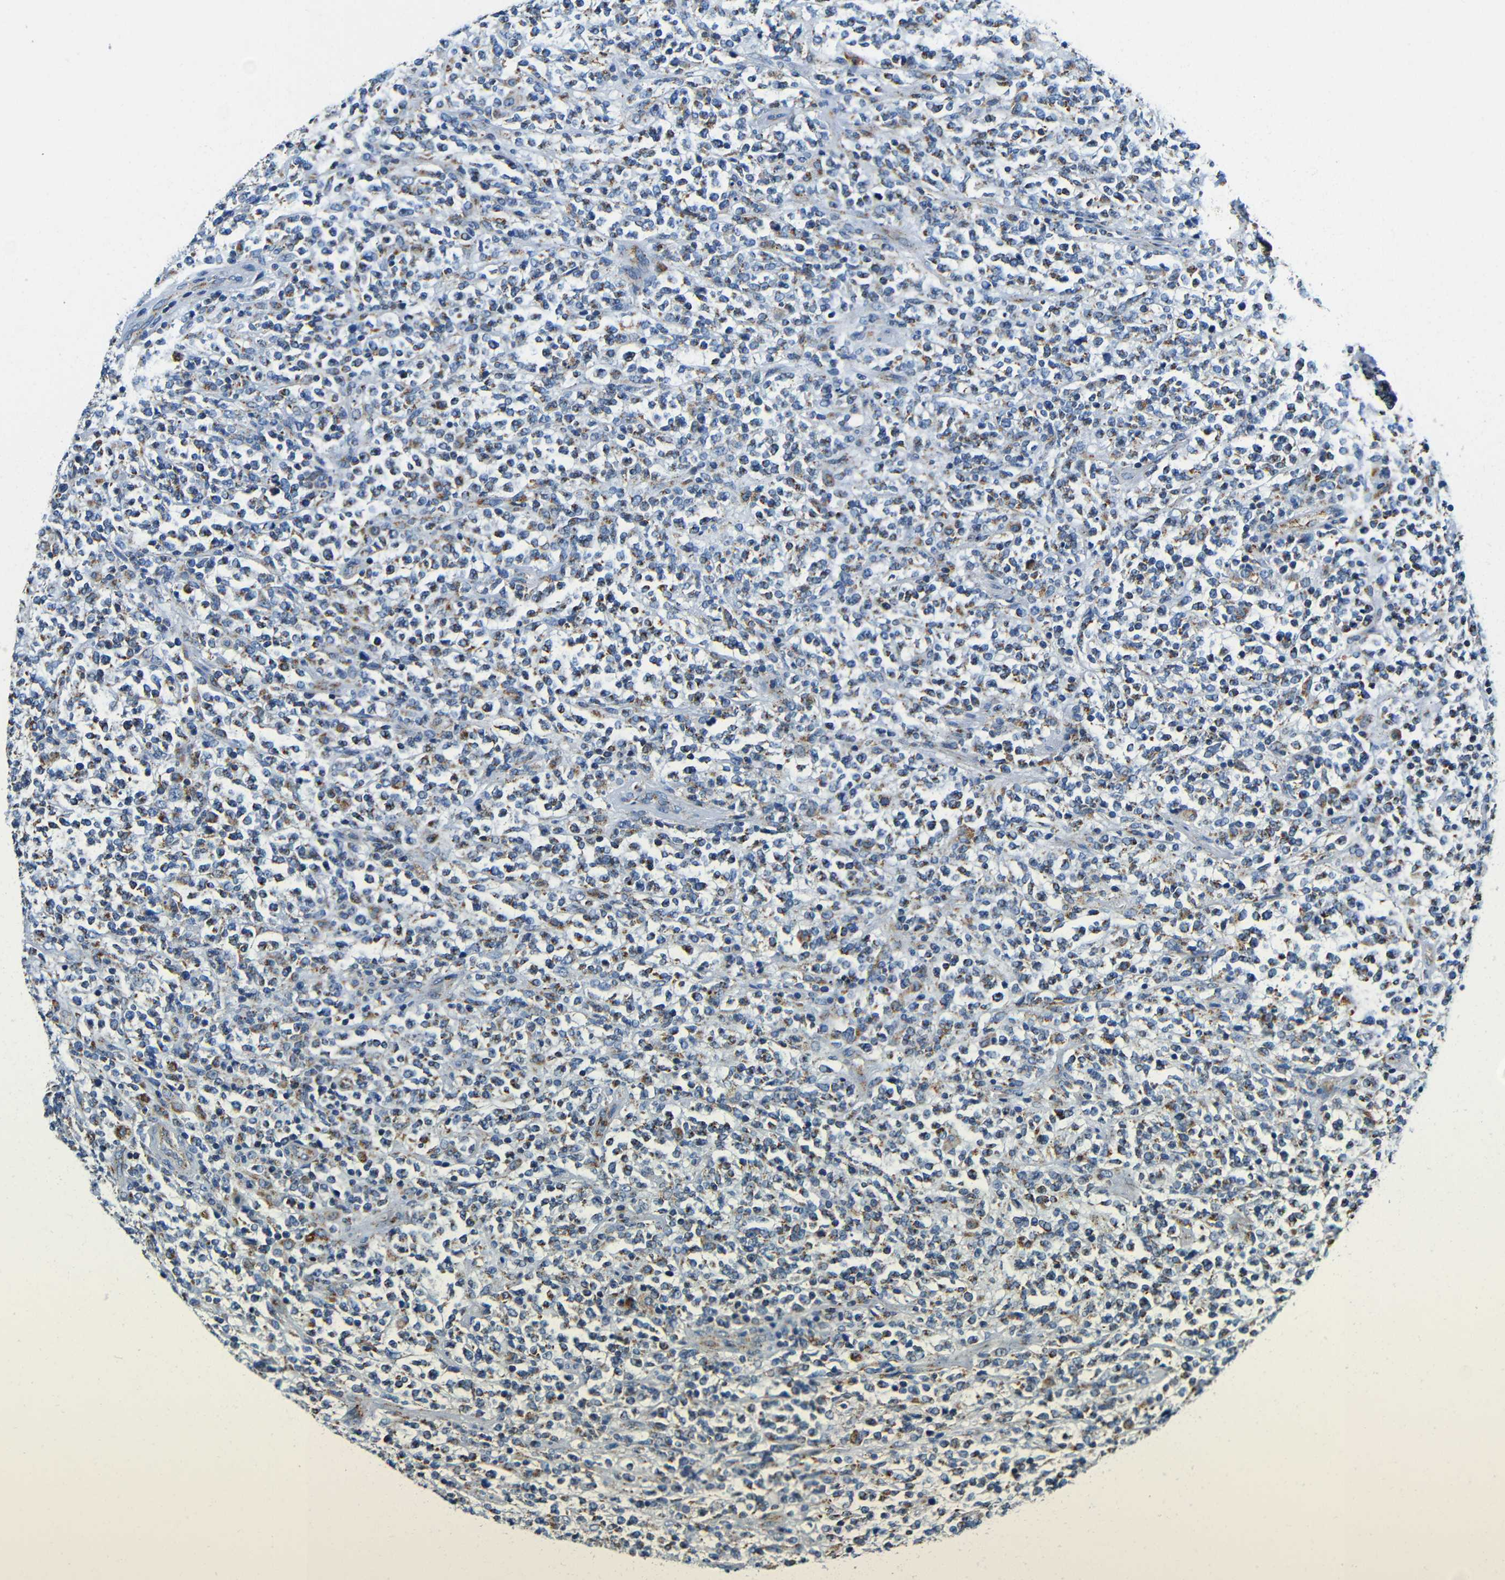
{"staining": {"intensity": "moderate", "quantity": "<25%", "location": "cytoplasmic/membranous"}, "tissue": "lymphoma", "cell_type": "Tumor cells", "image_type": "cancer", "snomed": [{"axis": "morphology", "description": "Malignant lymphoma, non-Hodgkin's type, High grade"}, {"axis": "topography", "description": "Soft tissue"}], "caption": "This is a photomicrograph of immunohistochemistry (IHC) staining of lymphoma, which shows moderate positivity in the cytoplasmic/membranous of tumor cells.", "gene": "GALNT18", "patient": {"sex": "male", "age": 18}}